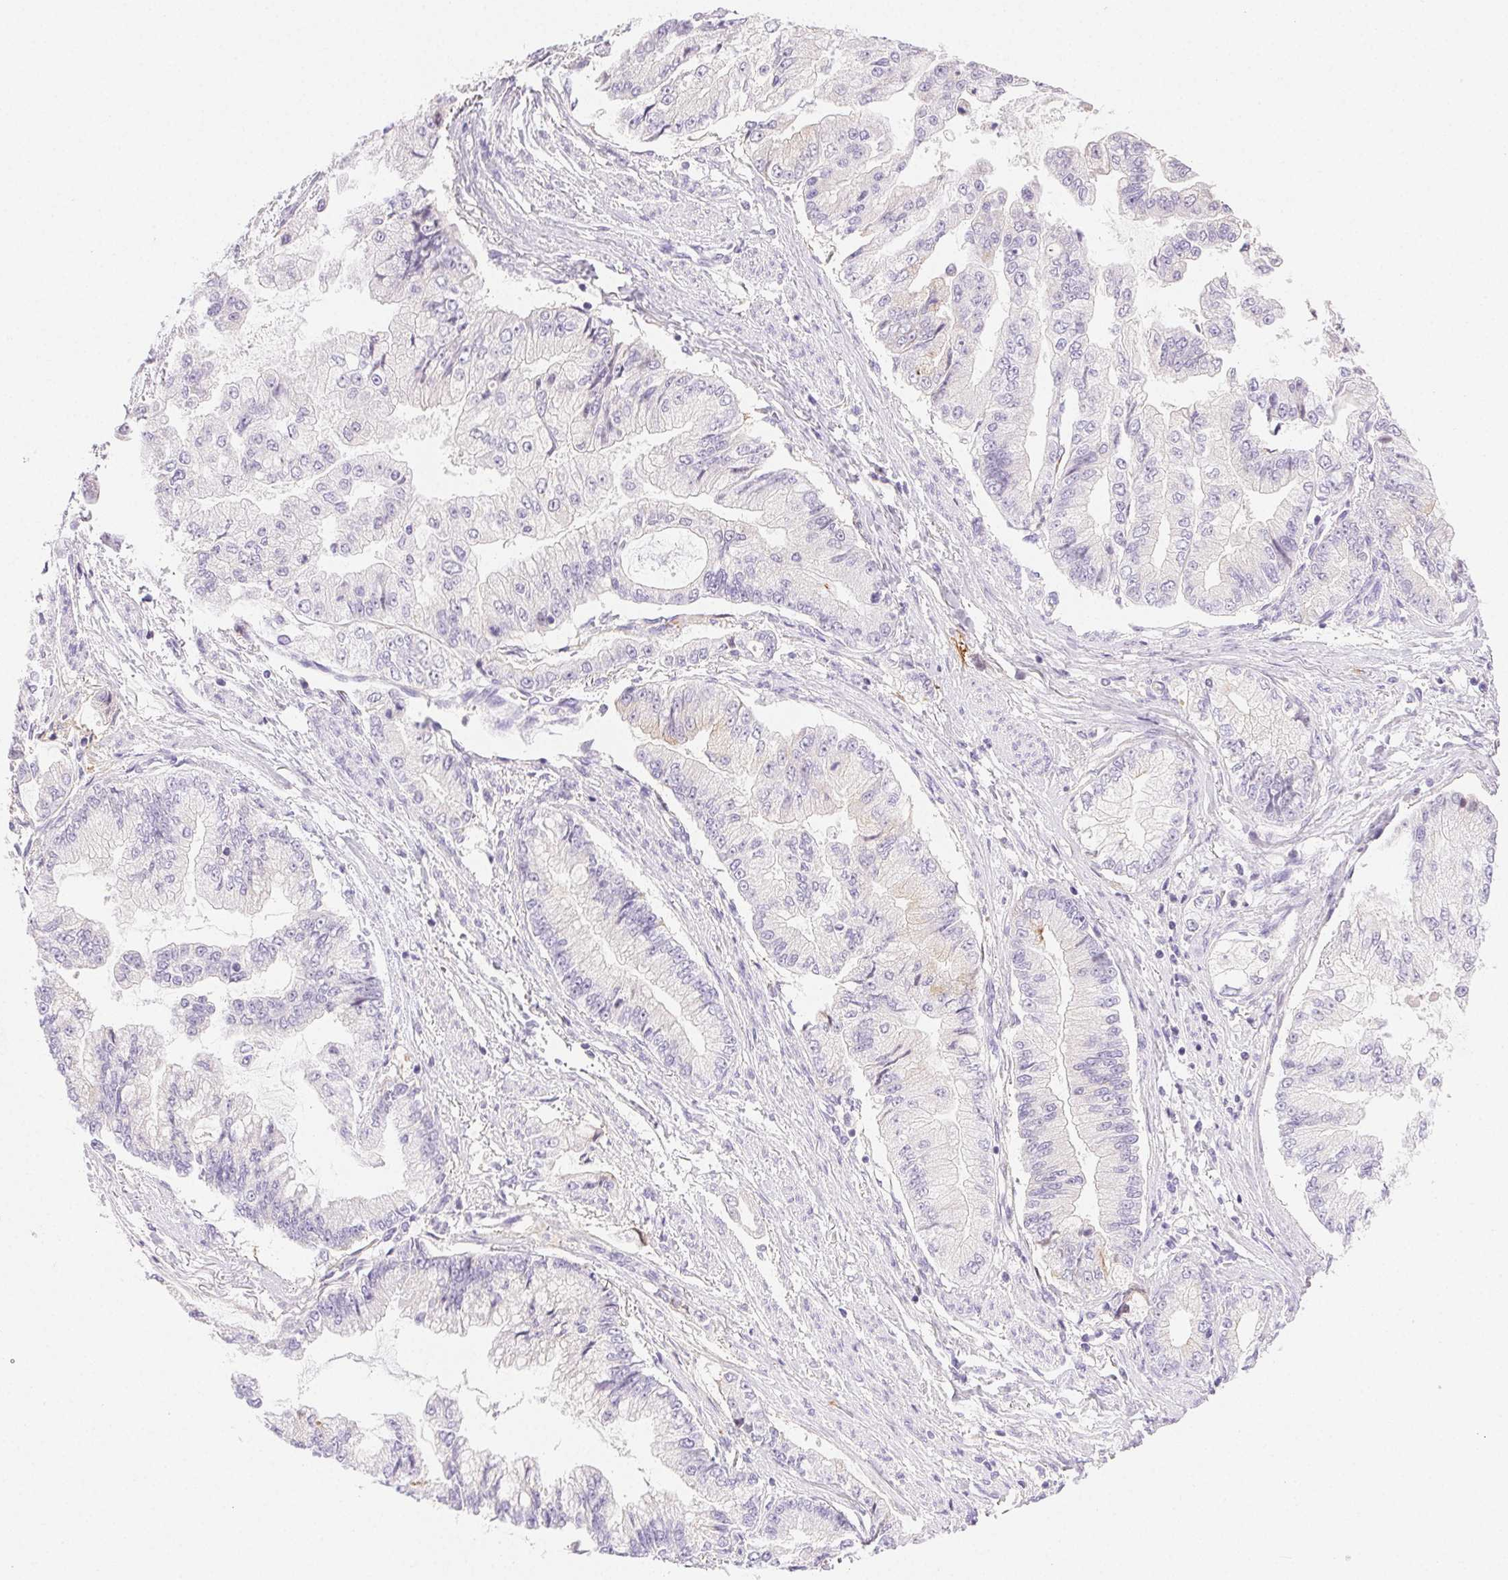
{"staining": {"intensity": "negative", "quantity": "none", "location": "none"}, "tissue": "stomach cancer", "cell_type": "Tumor cells", "image_type": "cancer", "snomed": [{"axis": "morphology", "description": "Adenocarcinoma, NOS"}, {"axis": "topography", "description": "Stomach, upper"}], "caption": "This image is of stomach cancer stained with immunohistochemistry to label a protein in brown with the nuclei are counter-stained blue. There is no staining in tumor cells.", "gene": "FGA", "patient": {"sex": "female", "age": 74}}